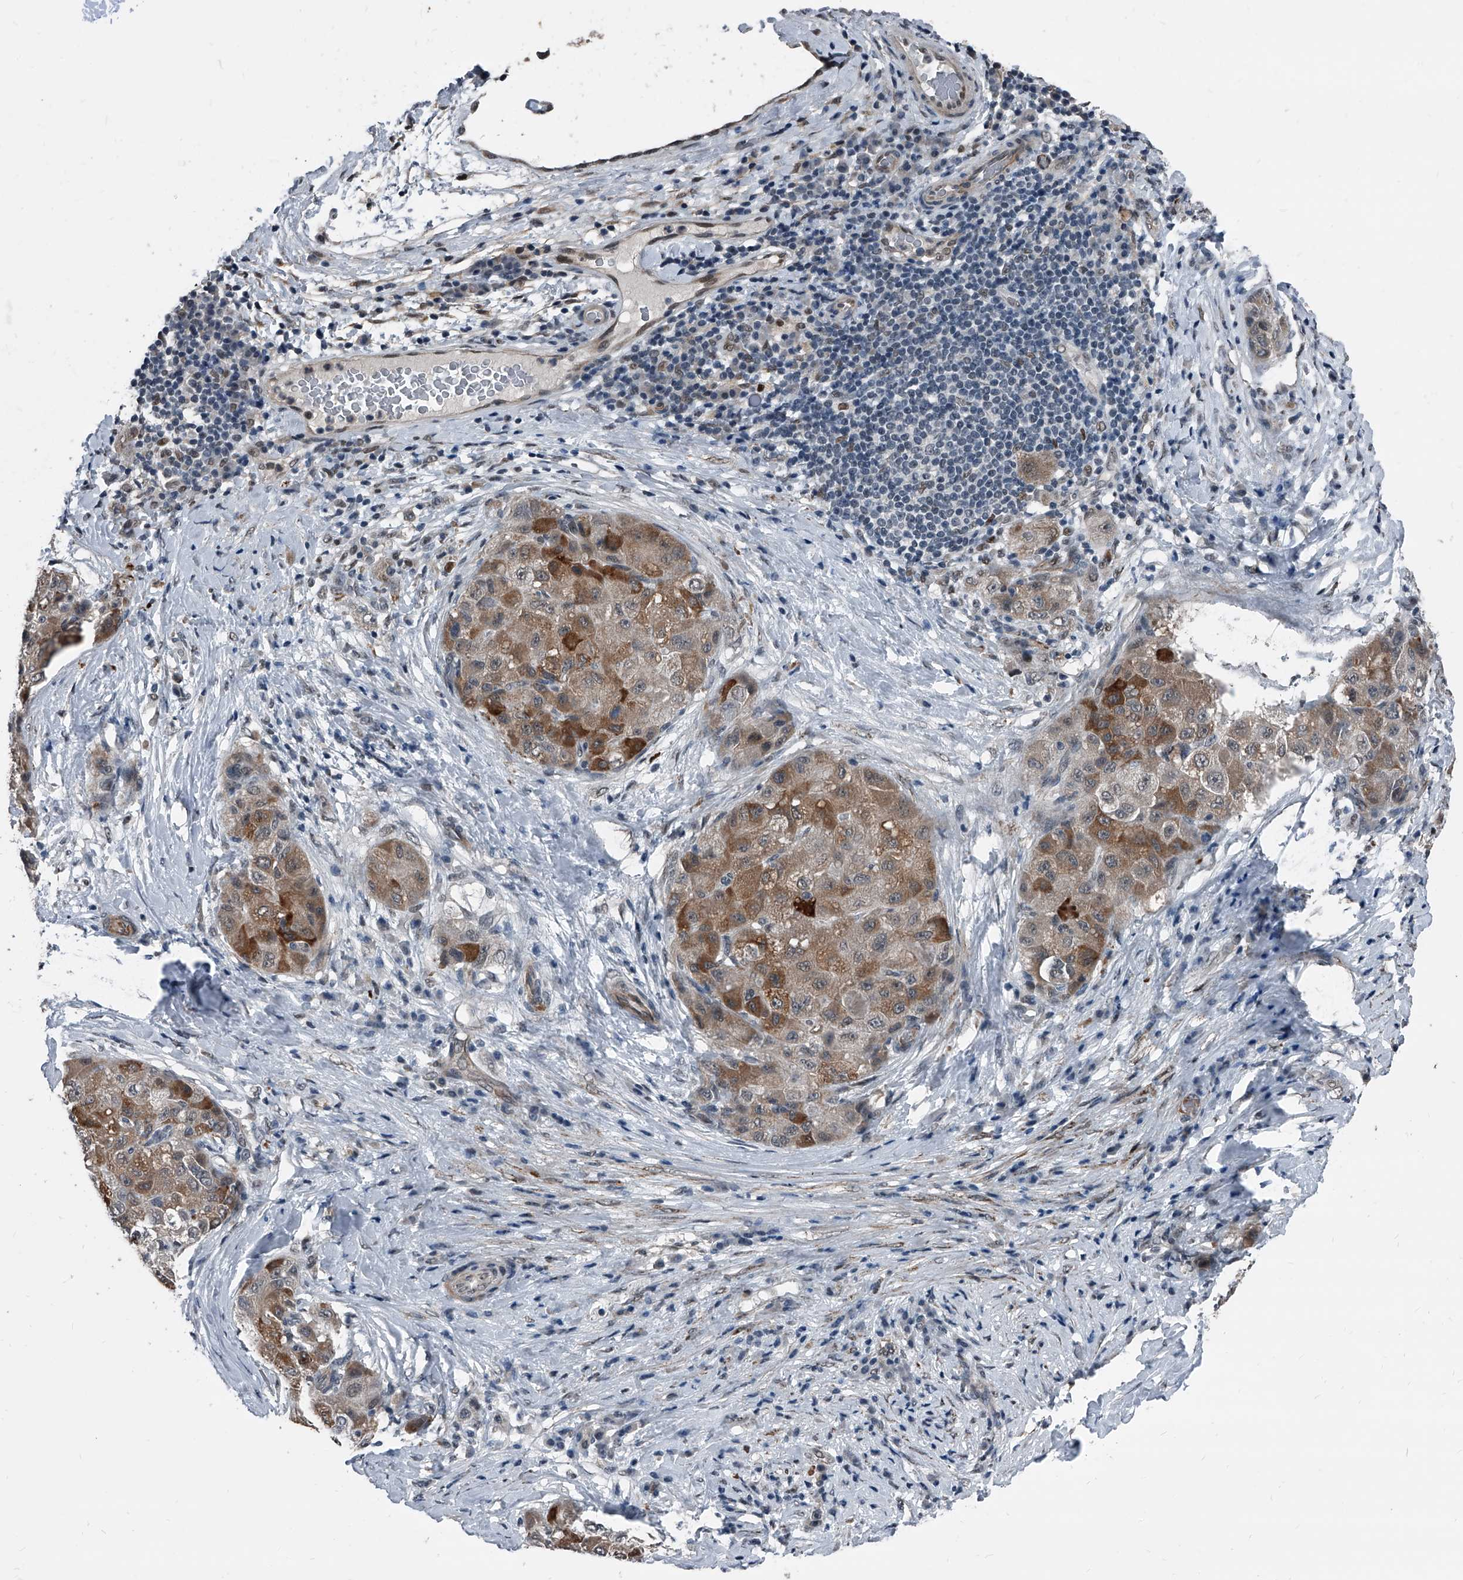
{"staining": {"intensity": "moderate", "quantity": ">75%", "location": "cytoplasmic/membranous"}, "tissue": "liver cancer", "cell_type": "Tumor cells", "image_type": "cancer", "snomed": [{"axis": "morphology", "description": "Carcinoma, Hepatocellular, NOS"}, {"axis": "topography", "description": "Liver"}], "caption": "Liver cancer tissue demonstrates moderate cytoplasmic/membranous expression in about >75% of tumor cells", "gene": "MEN1", "patient": {"sex": "male", "age": 80}}